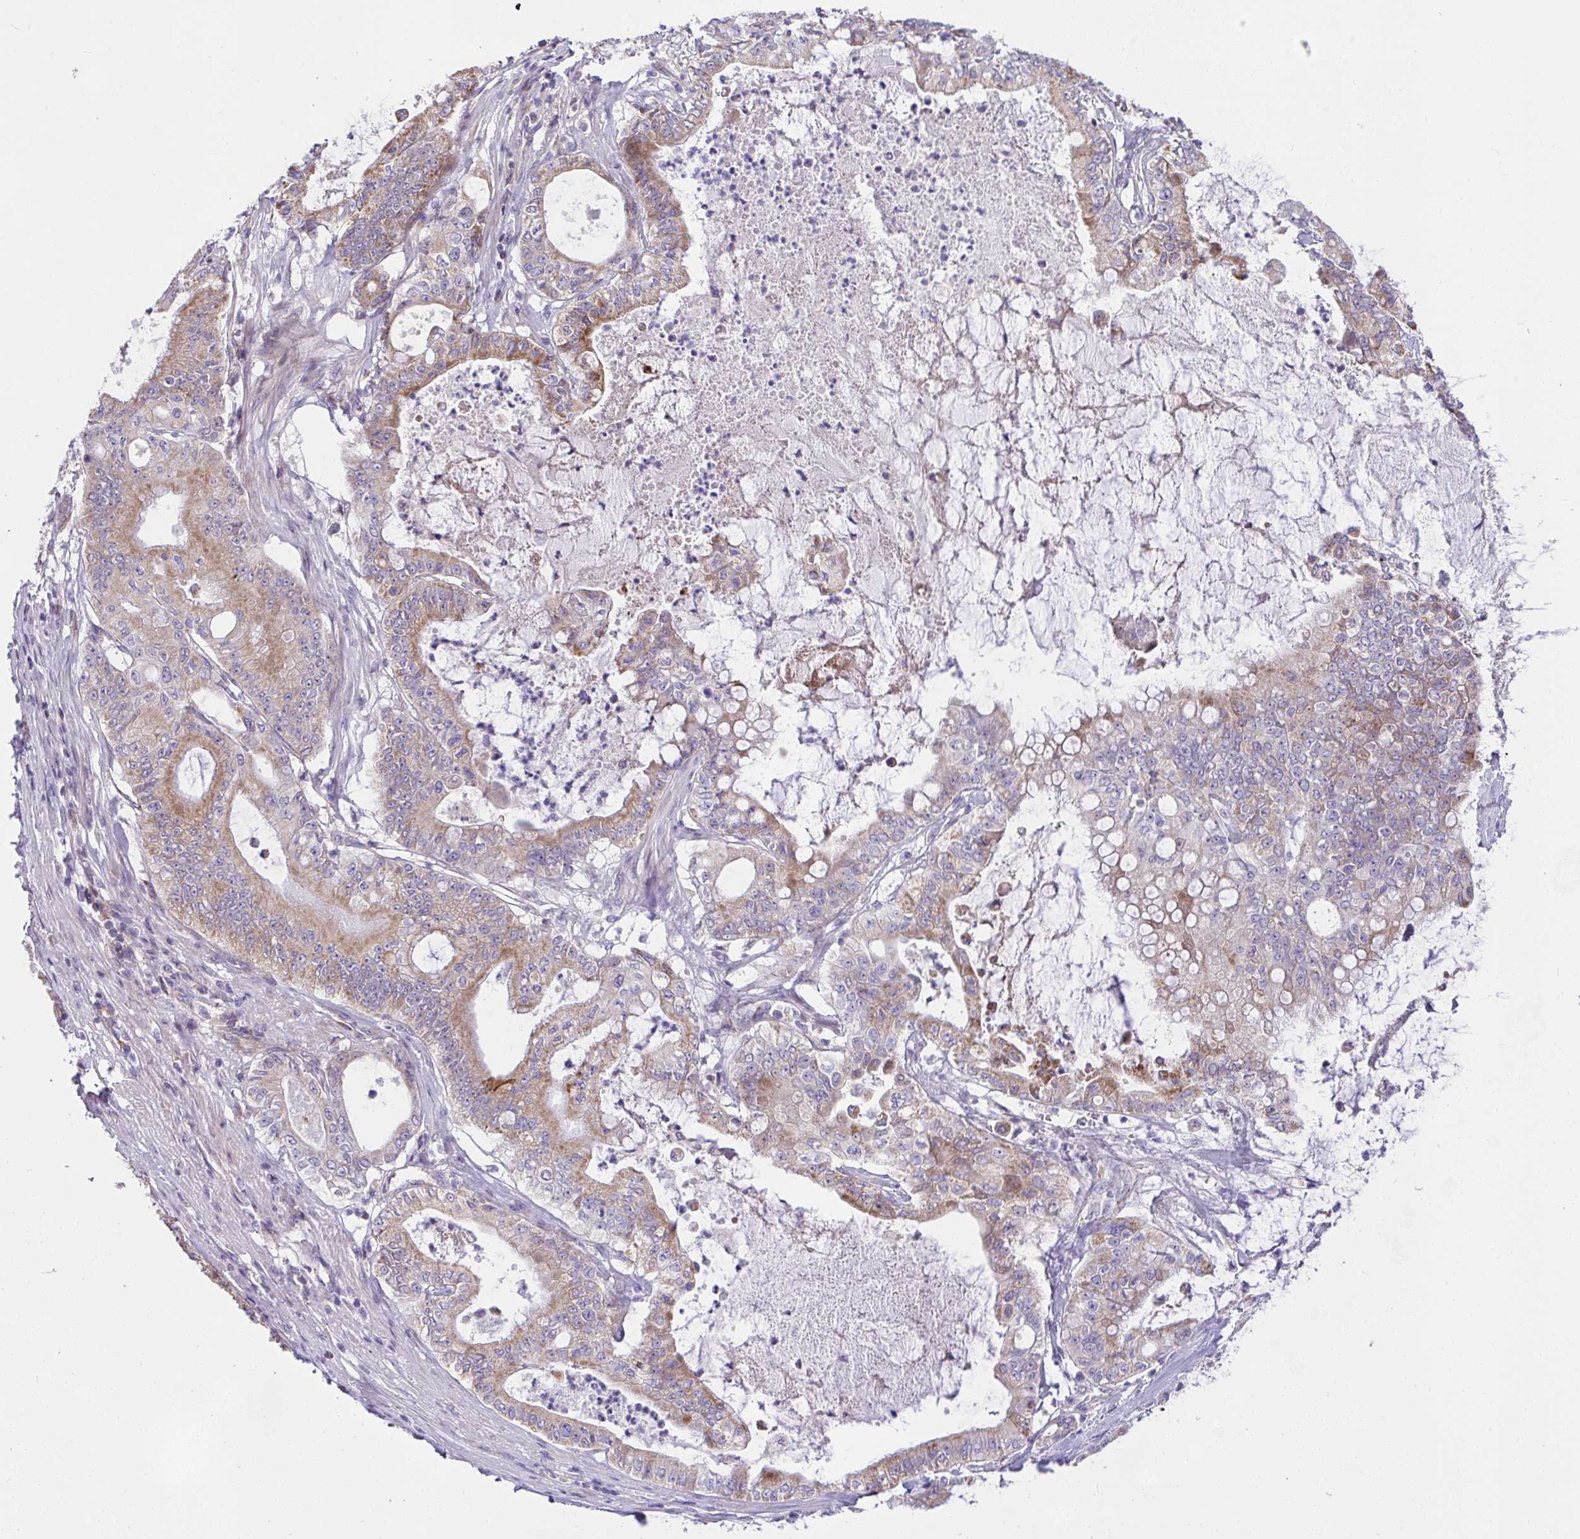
{"staining": {"intensity": "moderate", "quantity": ">75%", "location": "cytoplasmic/membranous"}, "tissue": "pancreatic cancer", "cell_type": "Tumor cells", "image_type": "cancer", "snomed": [{"axis": "morphology", "description": "Adenocarcinoma, NOS"}, {"axis": "topography", "description": "Pancreas"}], "caption": "The image displays immunohistochemical staining of adenocarcinoma (pancreatic). There is moderate cytoplasmic/membranous staining is present in approximately >75% of tumor cells. Nuclei are stained in blue.", "gene": "CEP63", "patient": {"sex": "male", "age": 71}}